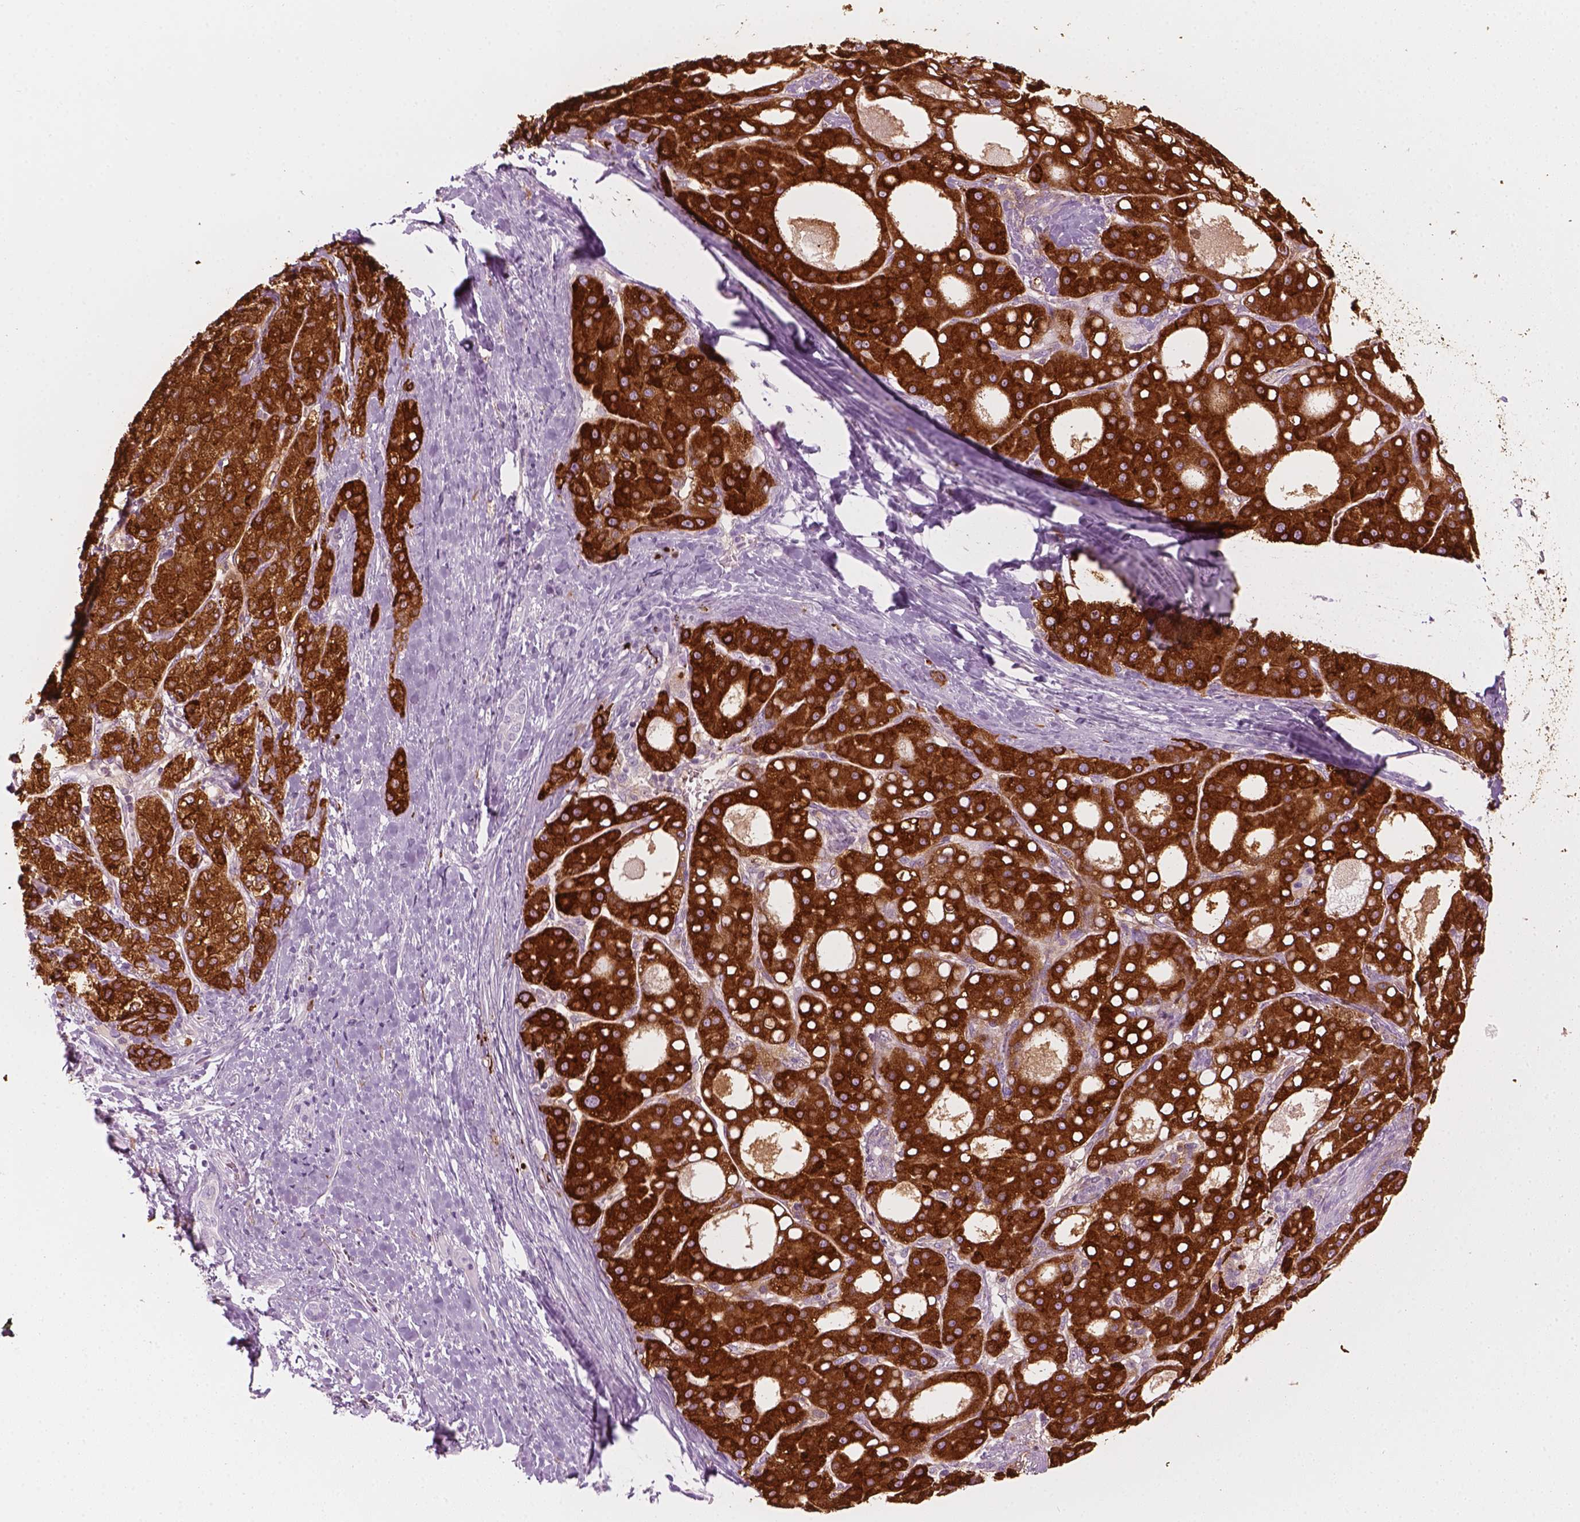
{"staining": {"intensity": "strong", "quantity": ">75%", "location": "cytoplasmic/membranous"}, "tissue": "liver cancer", "cell_type": "Tumor cells", "image_type": "cancer", "snomed": [{"axis": "morphology", "description": "Carcinoma, Hepatocellular, NOS"}, {"axis": "topography", "description": "Liver"}], "caption": "There is high levels of strong cytoplasmic/membranous staining in tumor cells of liver hepatocellular carcinoma, as demonstrated by immunohistochemical staining (brown color).", "gene": "CES1", "patient": {"sex": "male", "age": 65}}